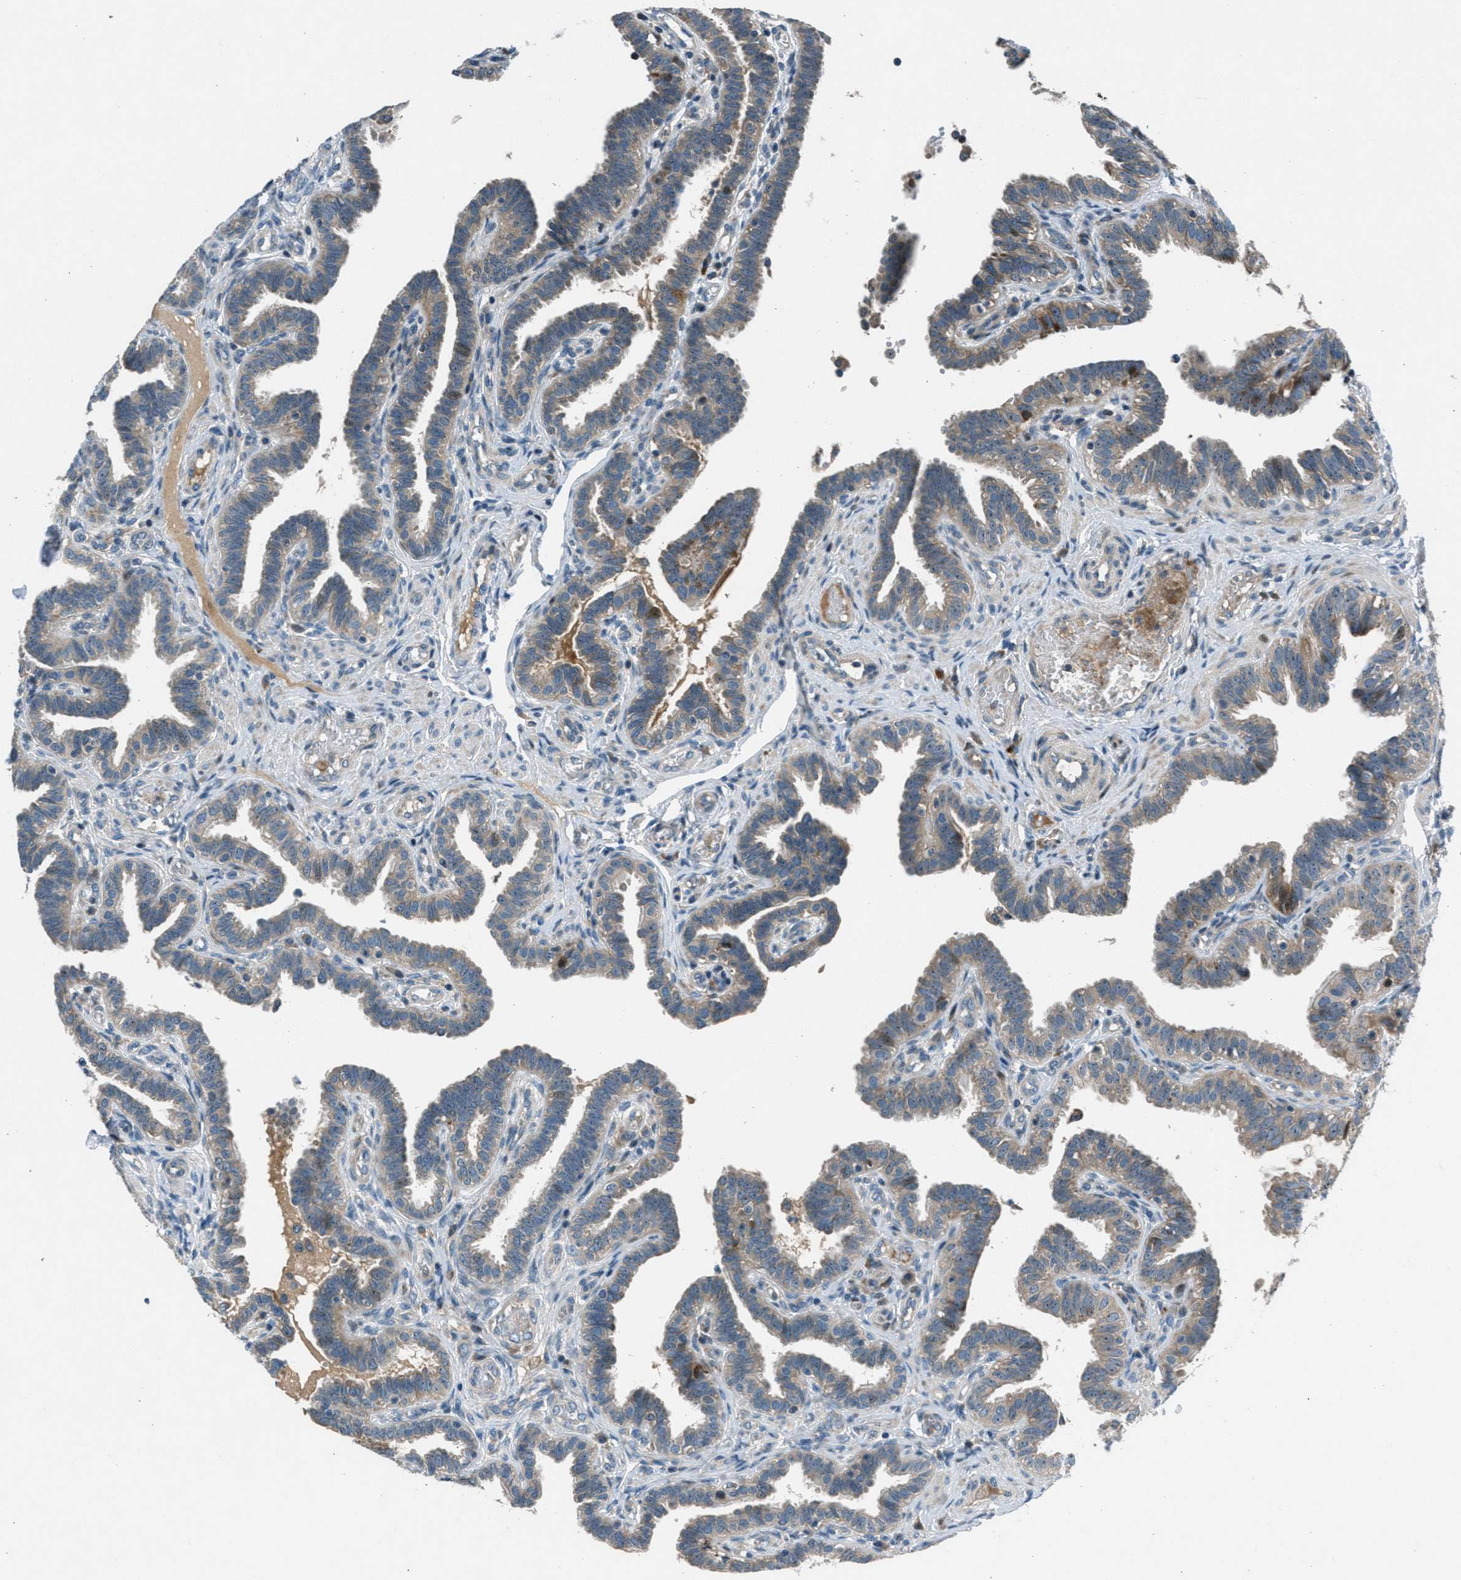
{"staining": {"intensity": "weak", "quantity": ">75%", "location": "cytoplasmic/membranous"}, "tissue": "fallopian tube", "cell_type": "Glandular cells", "image_type": "normal", "snomed": [{"axis": "morphology", "description": "Normal tissue, NOS"}, {"axis": "topography", "description": "Fallopian tube"}, {"axis": "topography", "description": "Placenta"}], "caption": "Immunohistochemistry (DAB (3,3'-diaminobenzidine)) staining of unremarkable human fallopian tube exhibits weak cytoplasmic/membranous protein staining in approximately >75% of glandular cells. (IHC, brightfield microscopy, high magnification).", "gene": "CLEC2D", "patient": {"sex": "female", "age": 34}}